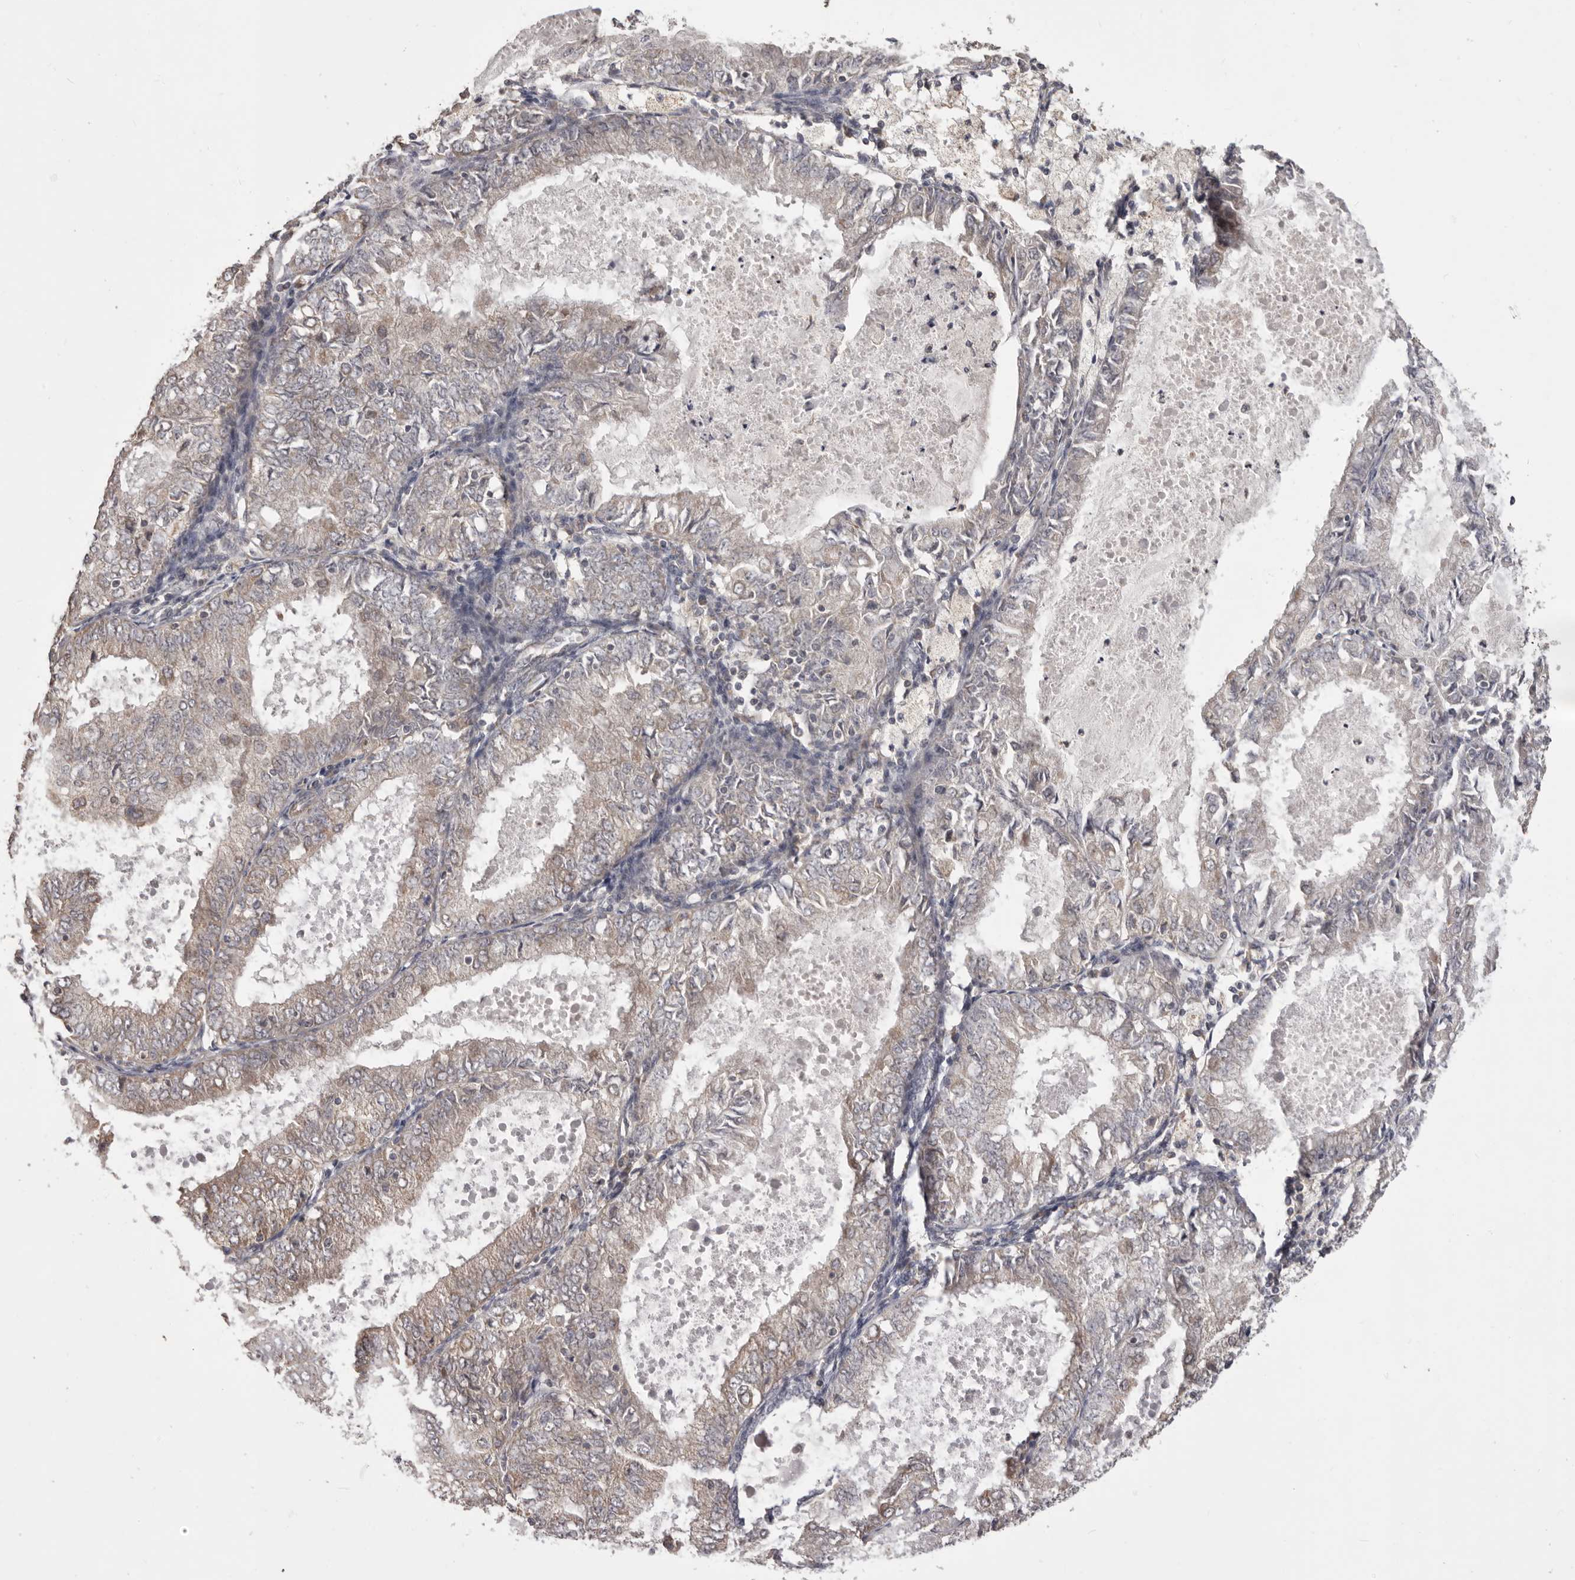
{"staining": {"intensity": "weak", "quantity": "<25%", "location": "cytoplasmic/membranous"}, "tissue": "endometrial cancer", "cell_type": "Tumor cells", "image_type": "cancer", "snomed": [{"axis": "morphology", "description": "Adenocarcinoma, NOS"}, {"axis": "topography", "description": "Endometrium"}], "caption": "A histopathology image of human endometrial cancer (adenocarcinoma) is negative for staining in tumor cells.", "gene": "HRH1", "patient": {"sex": "female", "age": 57}}